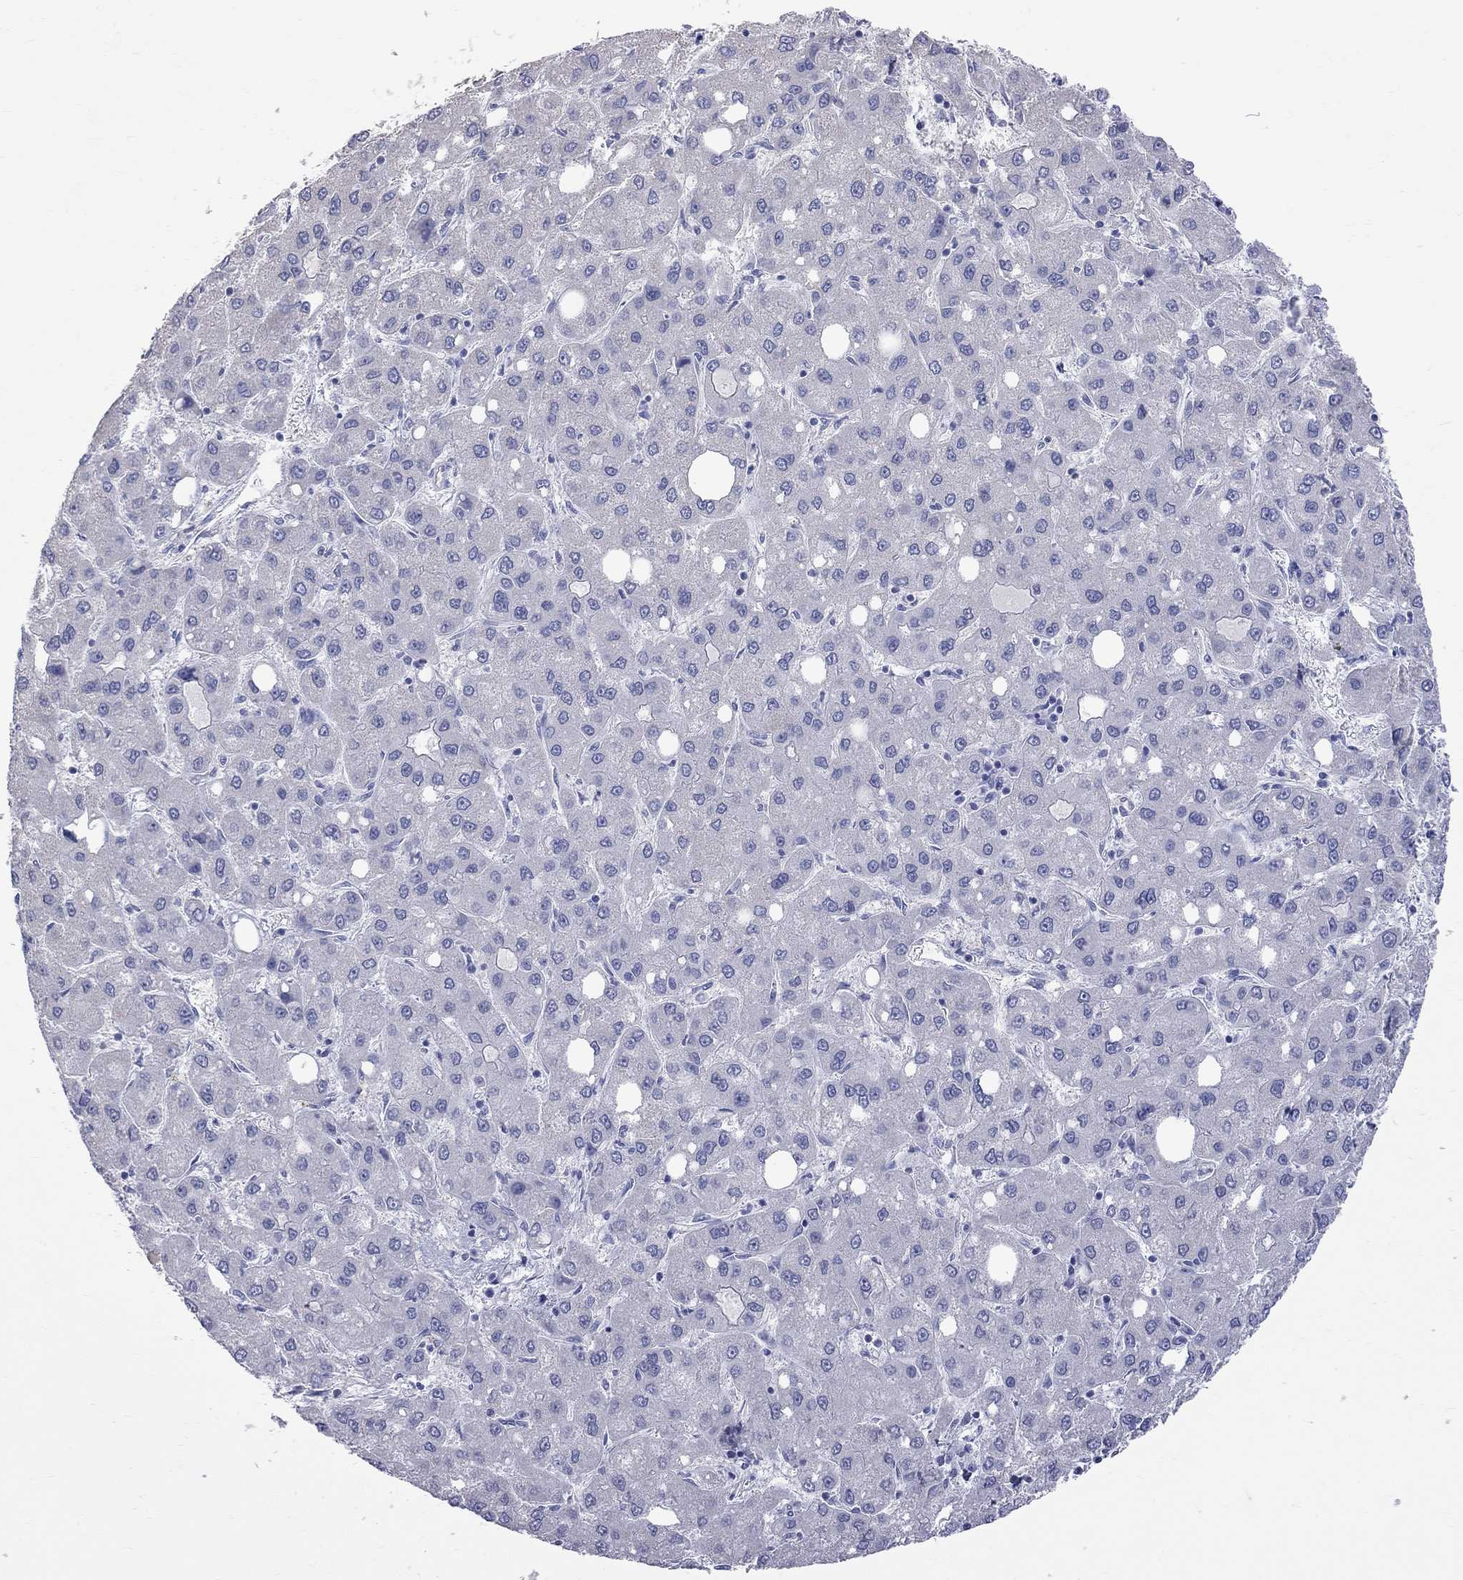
{"staining": {"intensity": "negative", "quantity": "none", "location": "none"}, "tissue": "liver cancer", "cell_type": "Tumor cells", "image_type": "cancer", "snomed": [{"axis": "morphology", "description": "Carcinoma, Hepatocellular, NOS"}, {"axis": "topography", "description": "Liver"}], "caption": "The micrograph shows no staining of tumor cells in liver hepatocellular carcinoma.", "gene": "KCND2", "patient": {"sex": "male", "age": 73}}